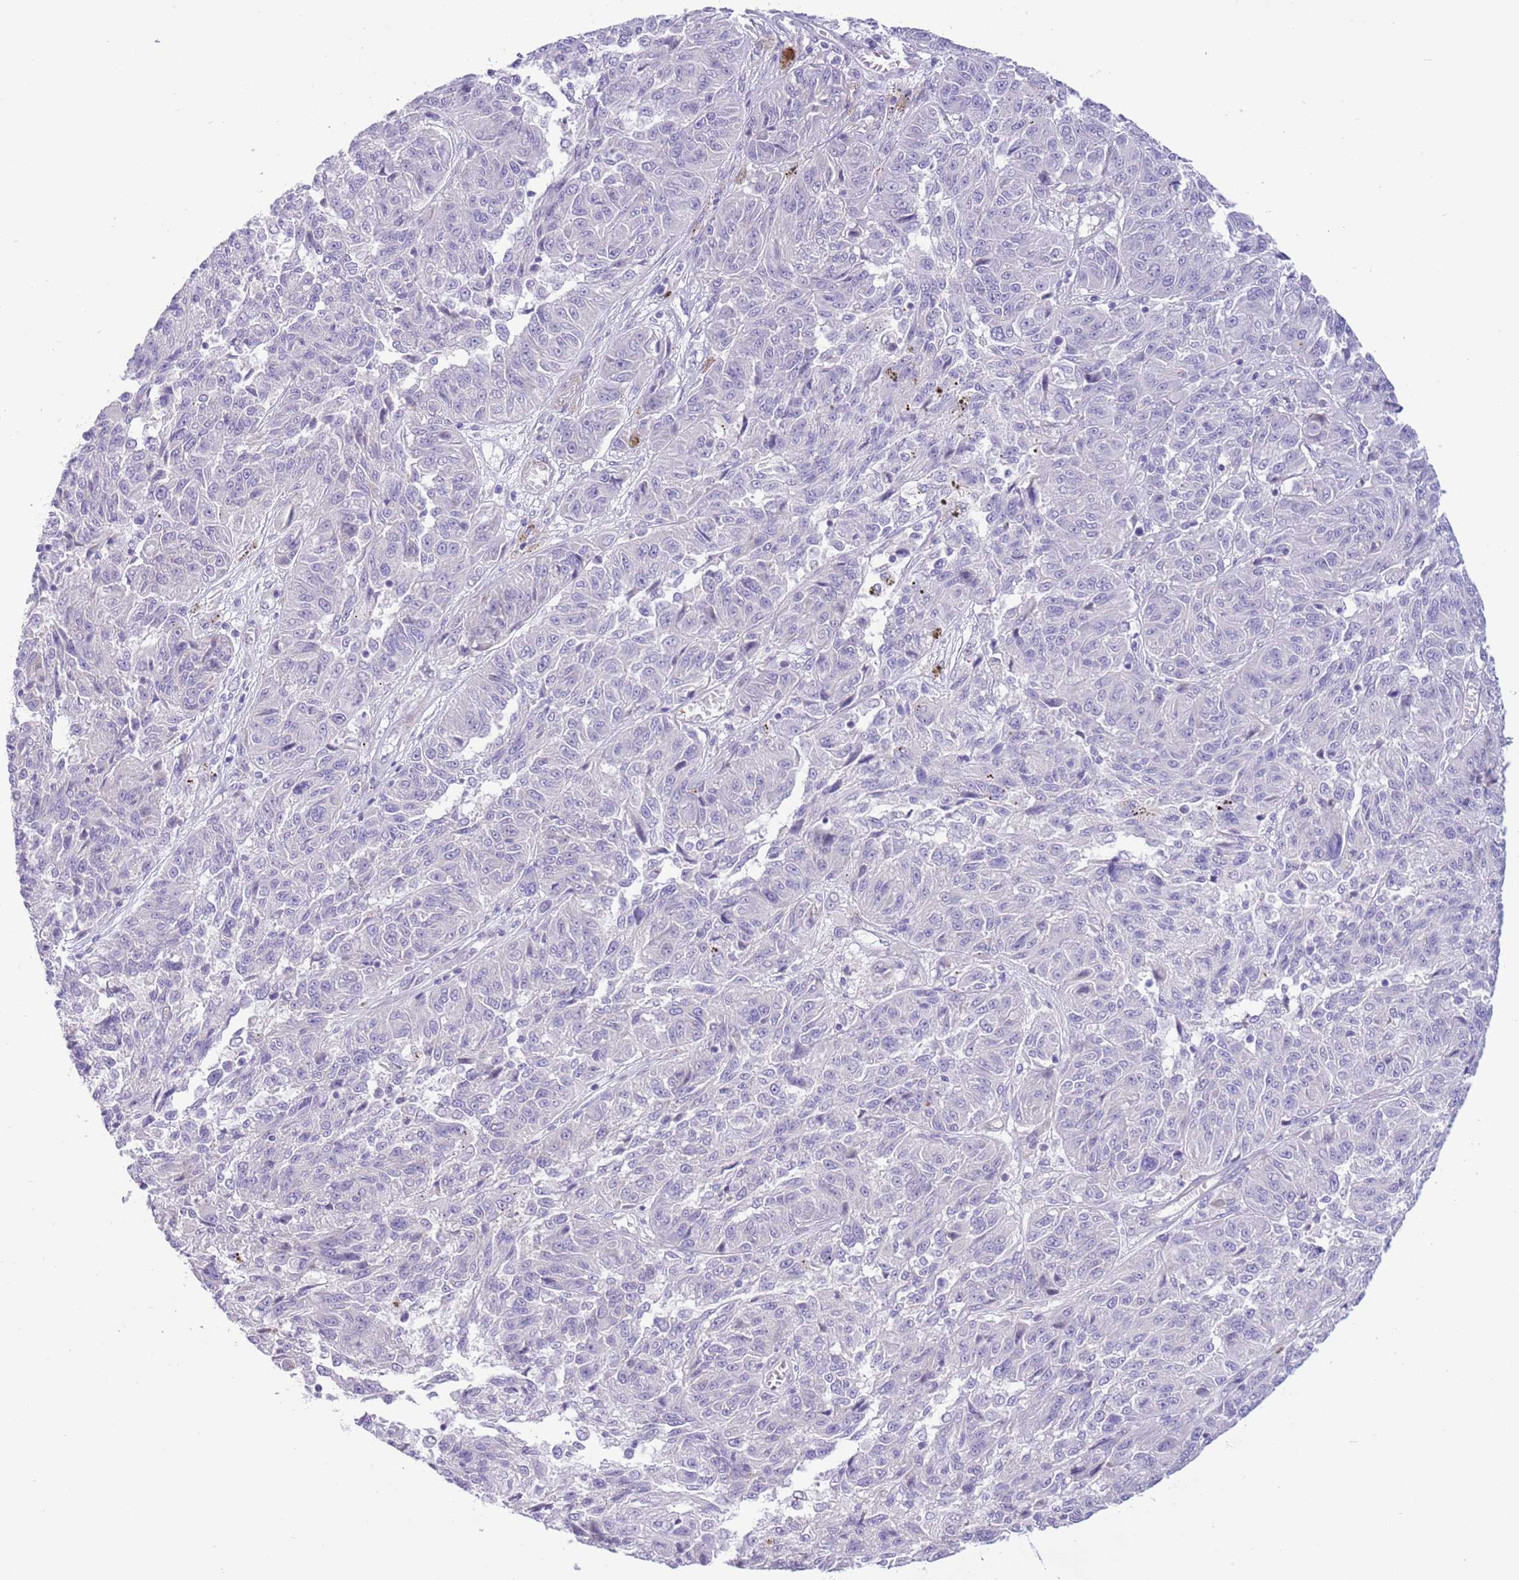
{"staining": {"intensity": "negative", "quantity": "none", "location": "none"}, "tissue": "melanoma", "cell_type": "Tumor cells", "image_type": "cancer", "snomed": [{"axis": "morphology", "description": "Malignant melanoma, NOS"}, {"axis": "topography", "description": "Skin"}], "caption": "Immunohistochemistry histopathology image of neoplastic tissue: melanoma stained with DAB demonstrates no significant protein expression in tumor cells.", "gene": "ZC4H2", "patient": {"sex": "male", "age": 53}}